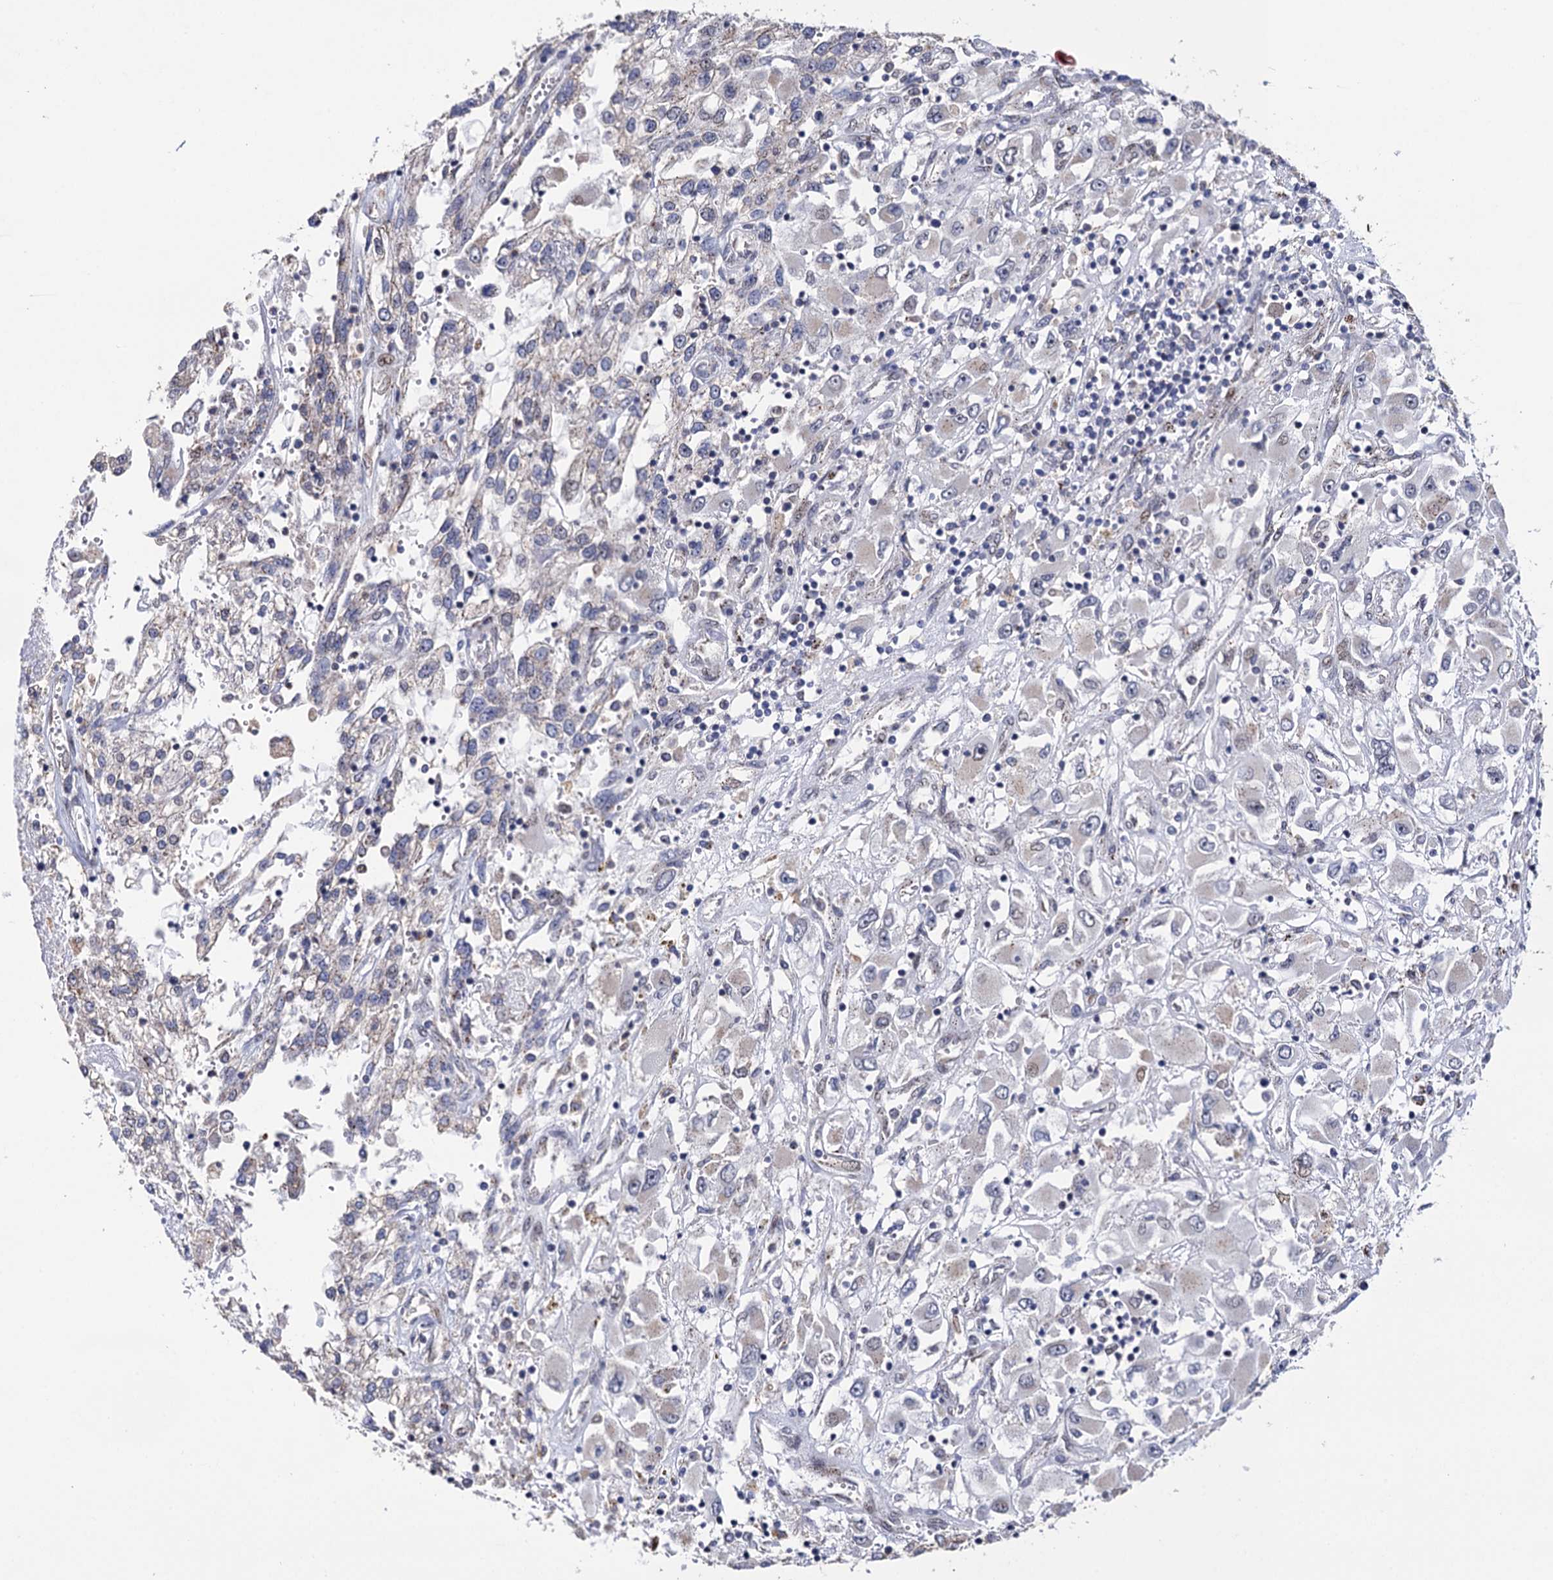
{"staining": {"intensity": "negative", "quantity": "none", "location": "none"}, "tissue": "renal cancer", "cell_type": "Tumor cells", "image_type": "cancer", "snomed": [{"axis": "morphology", "description": "Adenocarcinoma, NOS"}, {"axis": "topography", "description": "Kidney"}], "caption": "An immunohistochemistry (IHC) micrograph of adenocarcinoma (renal) is shown. There is no staining in tumor cells of adenocarcinoma (renal).", "gene": "THAP2", "patient": {"sex": "female", "age": 52}}